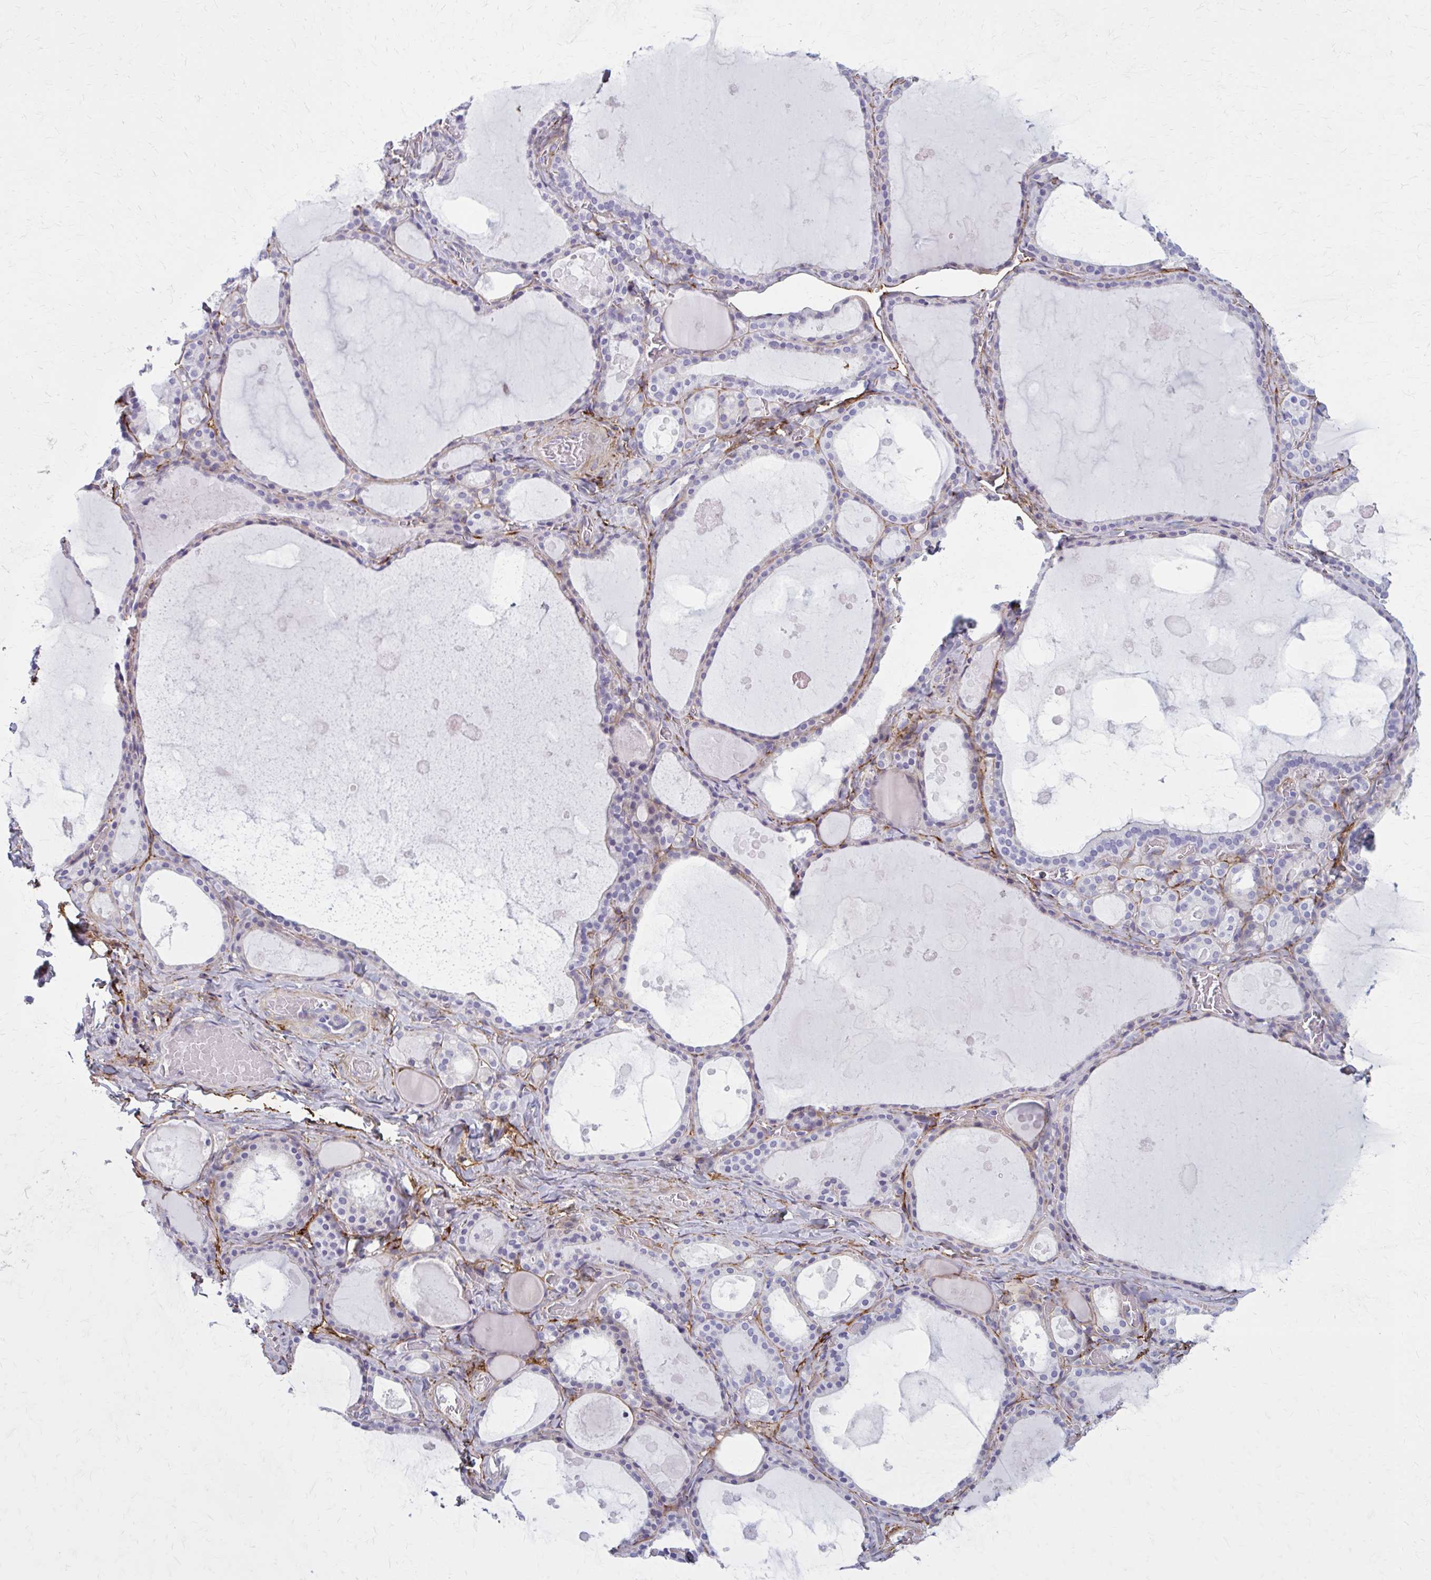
{"staining": {"intensity": "weak", "quantity": "25%-75%", "location": "cytoplasmic/membranous"}, "tissue": "thyroid gland", "cell_type": "Glandular cells", "image_type": "normal", "snomed": [{"axis": "morphology", "description": "Normal tissue, NOS"}, {"axis": "topography", "description": "Thyroid gland"}], "caption": "Brown immunohistochemical staining in benign human thyroid gland displays weak cytoplasmic/membranous expression in approximately 25%-75% of glandular cells.", "gene": "AKAP12", "patient": {"sex": "male", "age": 56}}